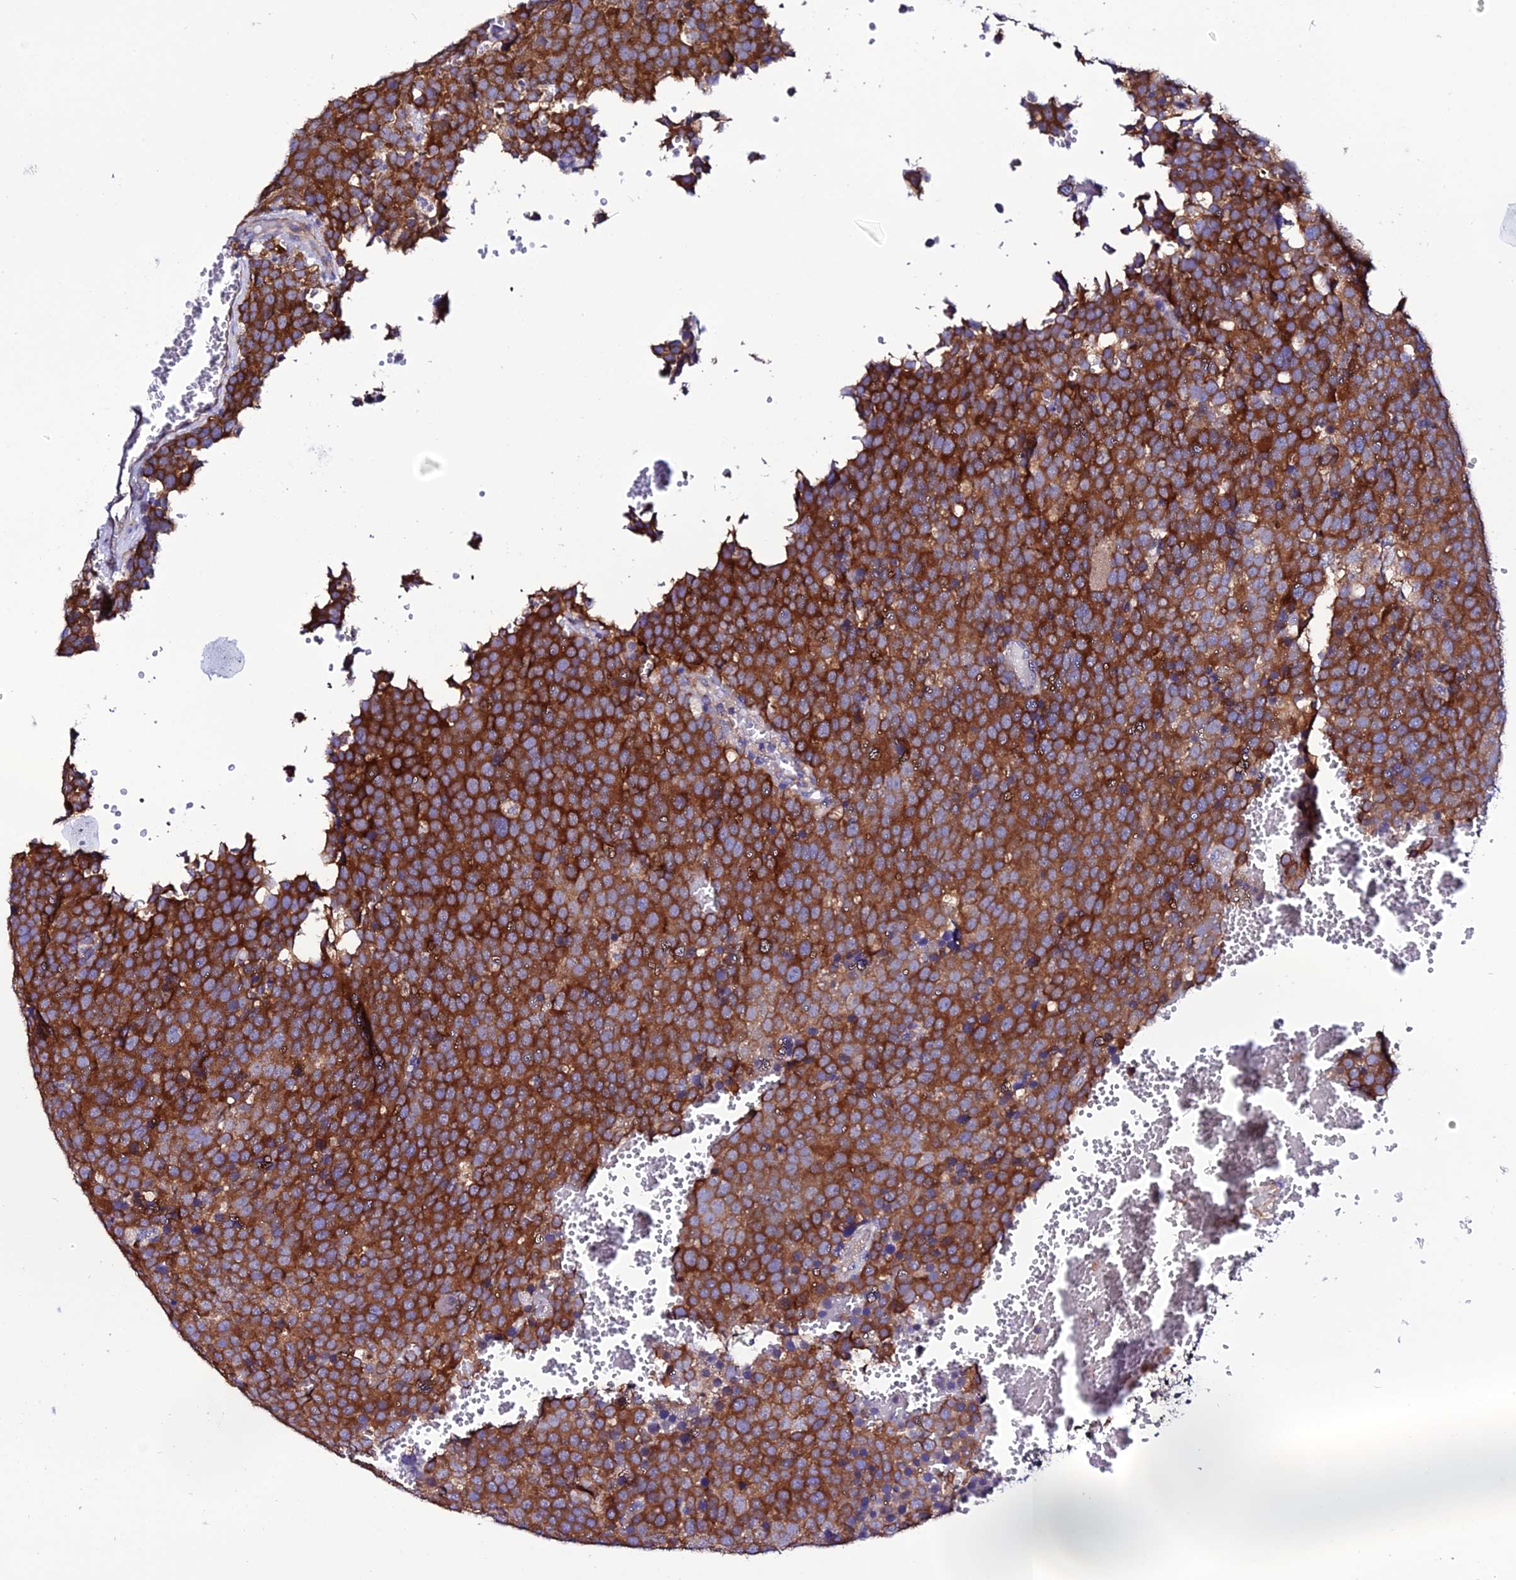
{"staining": {"intensity": "strong", "quantity": ">75%", "location": "cytoplasmic/membranous"}, "tissue": "testis cancer", "cell_type": "Tumor cells", "image_type": "cancer", "snomed": [{"axis": "morphology", "description": "Seminoma, NOS"}, {"axis": "topography", "description": "Testis"}], "caption": "This histopathology image exhibits testis cancer stained with immunohistochemistry (IHC) to label a protein in brown. The cytoplasmic/membranous of tumor cells show strong positivity for the protein. Nuclei are counter-stained blue.", "gene": "EEF1G", "patient": {"sex": "male", "age": 71}}